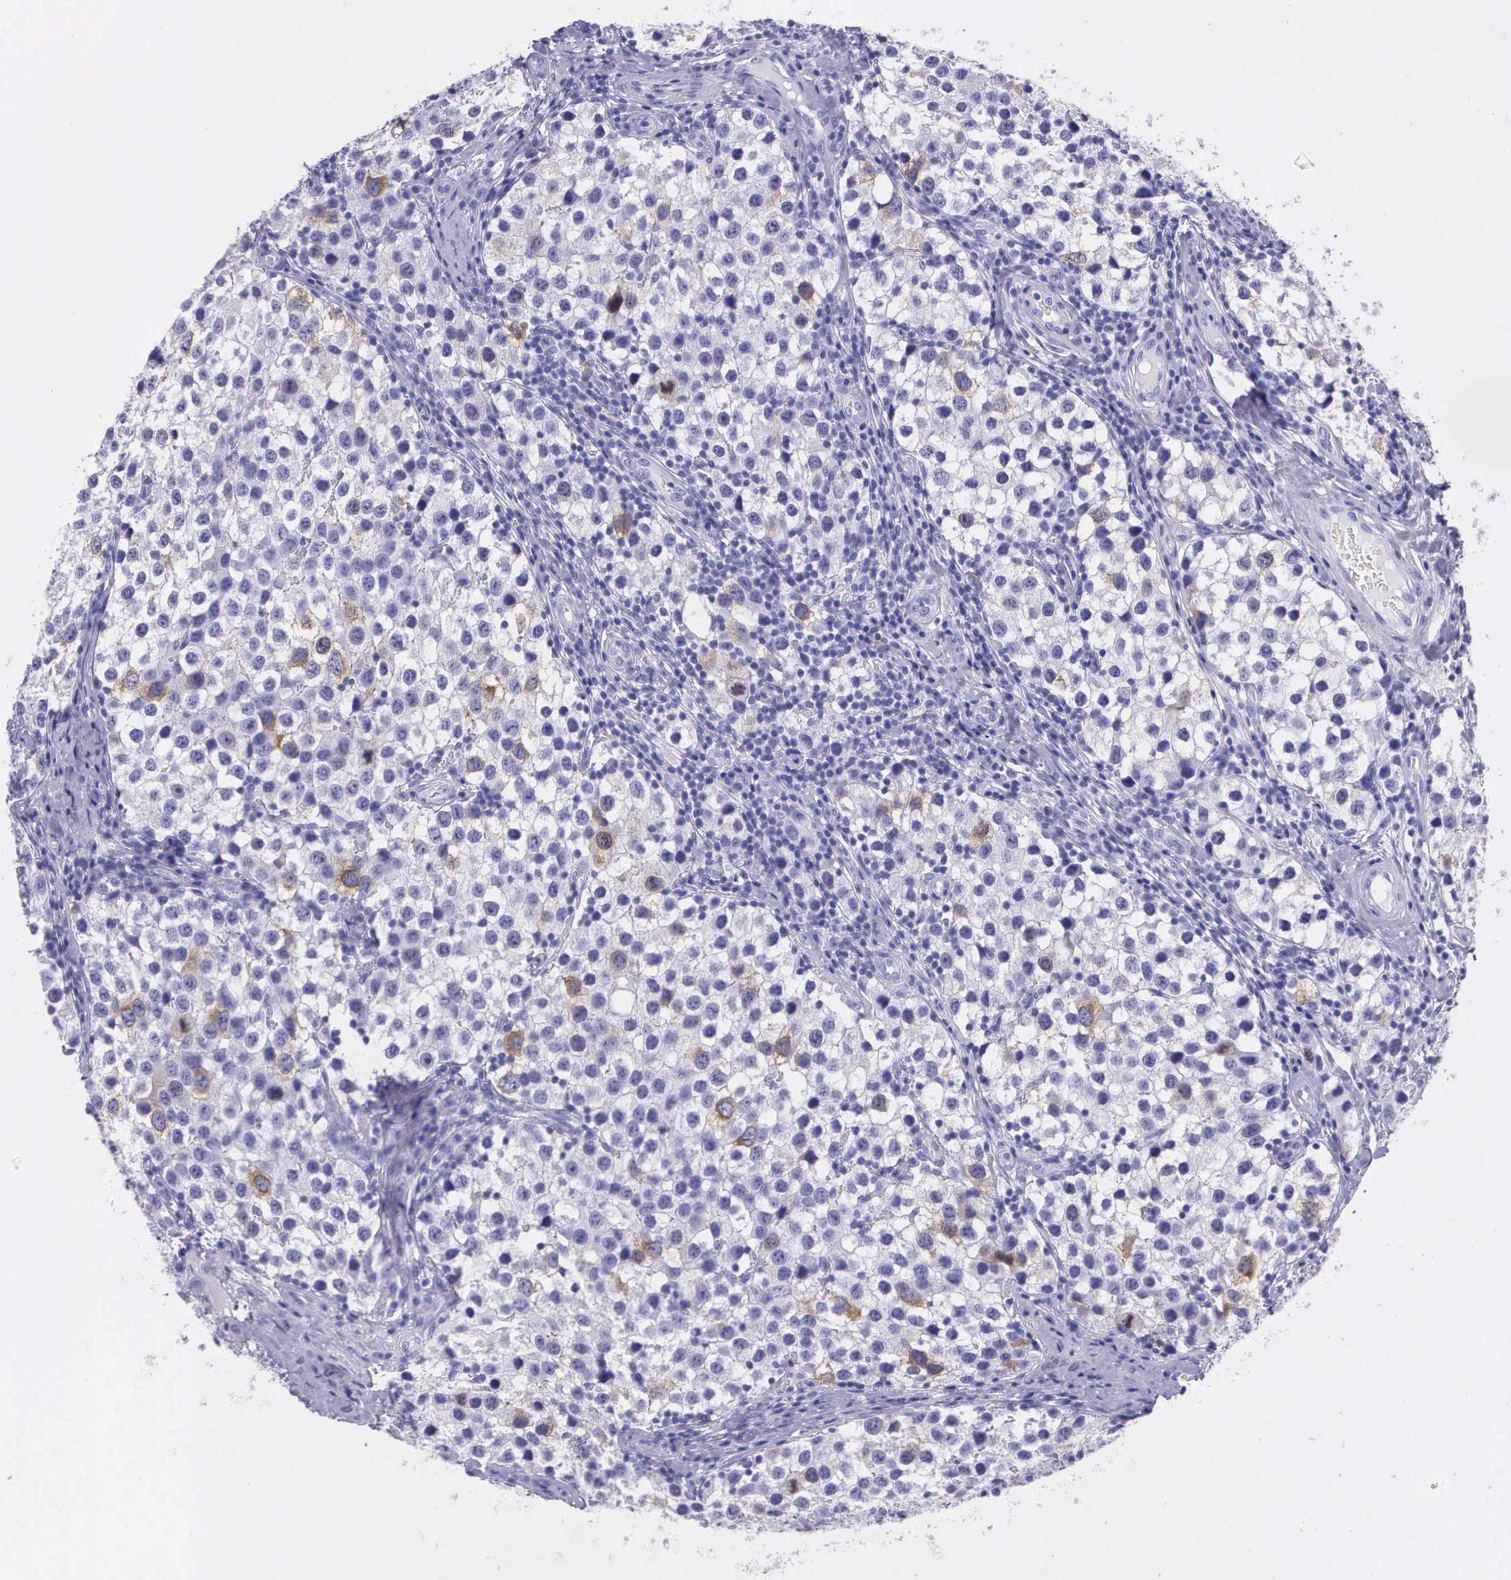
{"staining": {"intensity": "moderate", "quantity": "<25%", "location": "cytoplasmic/membranous,nuclear"}, "tissue": "testis cancer", "cell_type": "Tumor cells", "image_type": "cancer", "snomed": [{"axis": "morphology", "description": "Seminoma, NOS"}, {"axis": "topography", "description": "Testis"}], "caption": "The image displays staining of seminoma (testis), revealing moderate cytoplasmic/membranous and nuclear protein staining (brown color) within tumor cells. (Stains: DAB in brown, nuclei in blue, Microscopy: brightfield microscopy at high magnification).", "gene": "CCNB1", "patient": {"sex": "male", "age": 39}}